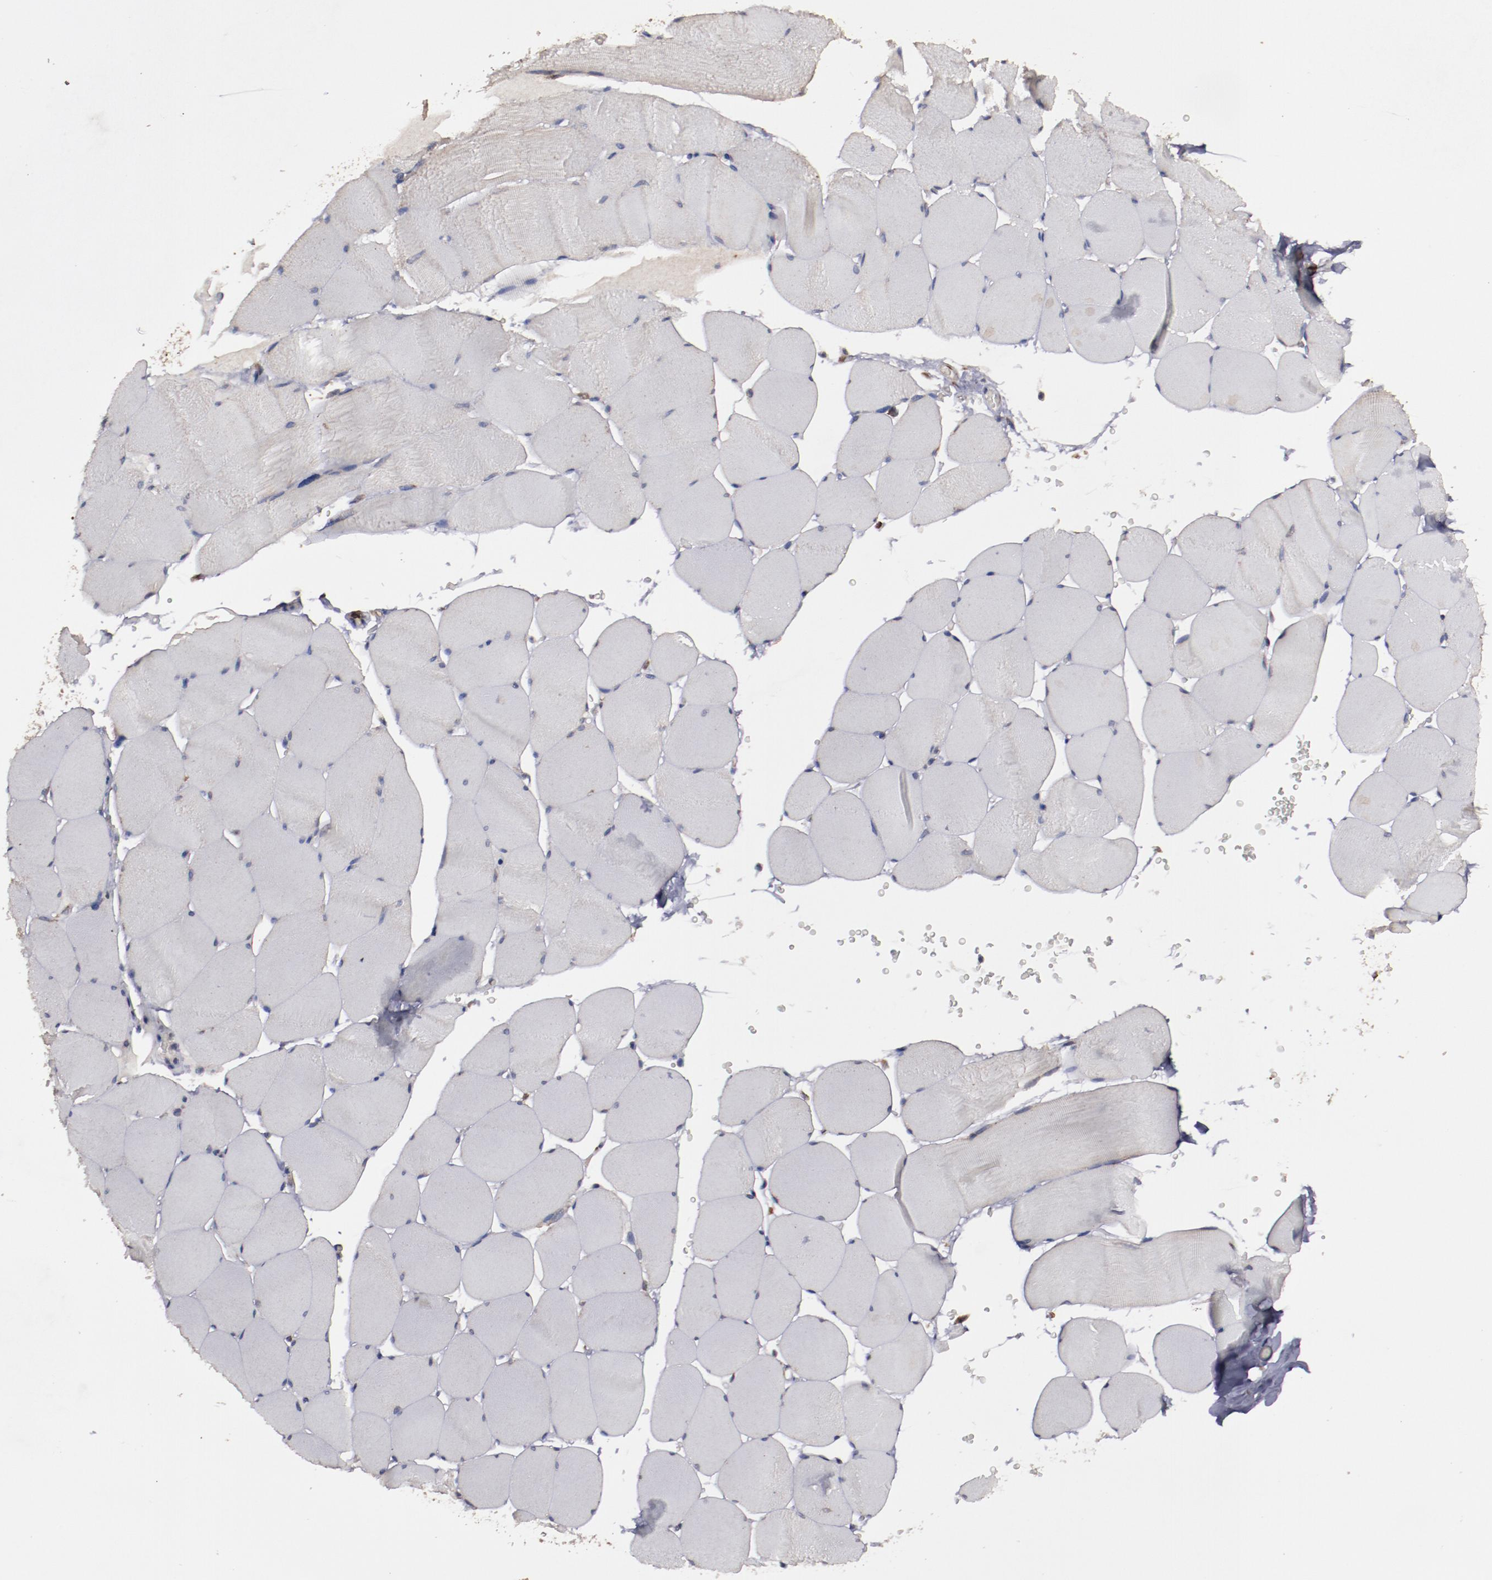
{"staining": {"intensity": "negative", "quantity": "none", "location": "none"}, "tissue": "skeletal muscle", "cell_type": "Myocytes", "image_type": "normal", "snomed": [{"axis": "morphology", "description": "Normal tissue, NOS"}, {"axis": "topography", "description": "Skeletal muscle"}], "caption": "An immunohistochemistry micrograph of benign skeletal muscle is shown. There is no staining in myocytes of skeletal muscle.", "gene": "RPS4X", "patient": {"sex": "male", "age": 62}}